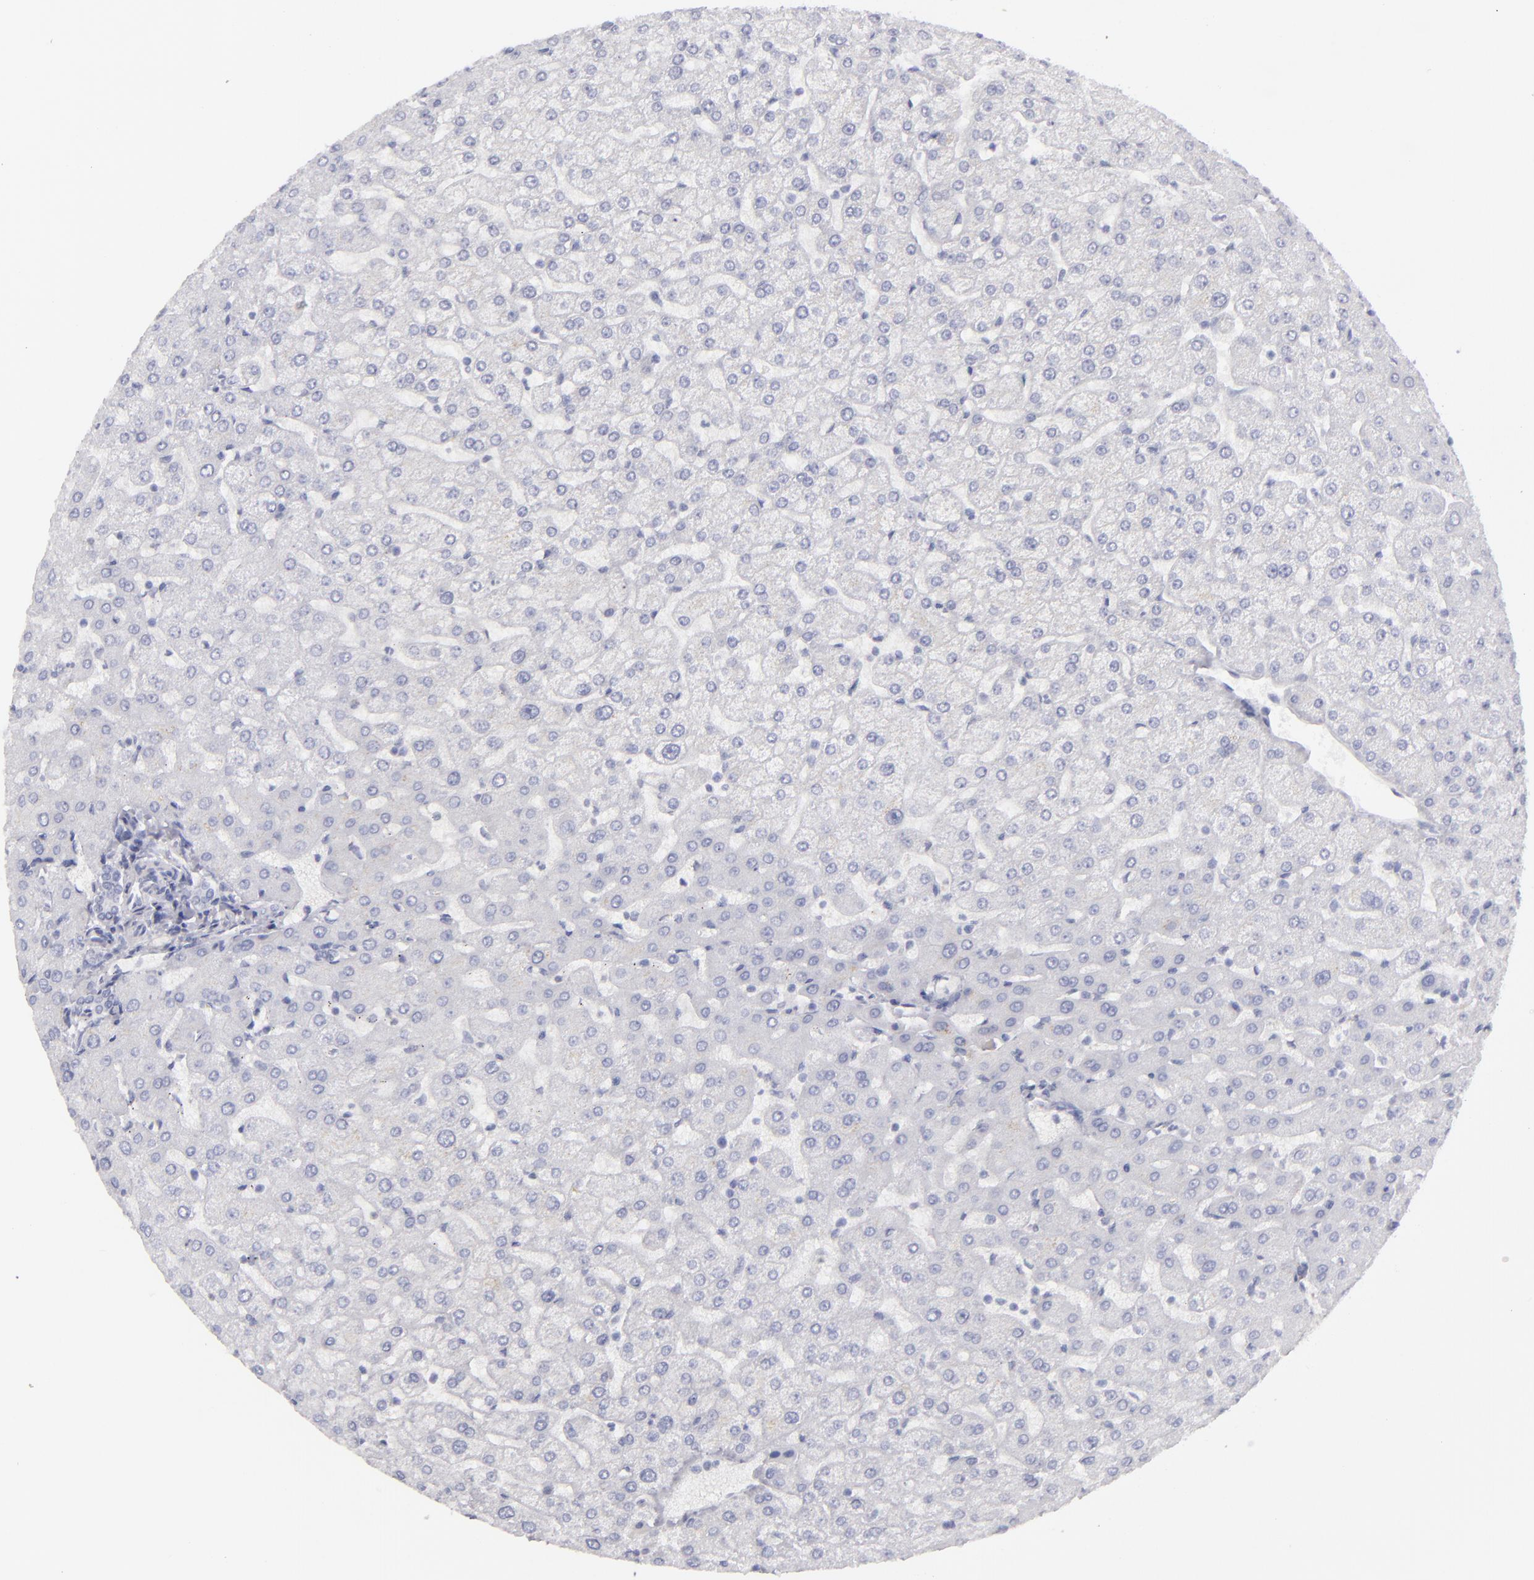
{"staining": {"intensity": "negative", "quantity": "none", "location": "none"}, "tissue": "liver", "cell_type": "Cholangiocytes", "image_type": "normal", "snomed": [{"axis": "morphology", "description": "Normal tissue, NOS"}, {"axis": "morphology", "description": "Fibrosis, NOS"}, {"axis": "topography", "description": "Liver"}], "caption": "Liver was stained to show a protein in brown. There is no significant expression in cholangiocytes. (Immunohistochemistry, brightfield microscopy, high magnification).", "gene": "FLG", "patient": {"sex": "female", "age": 29}}